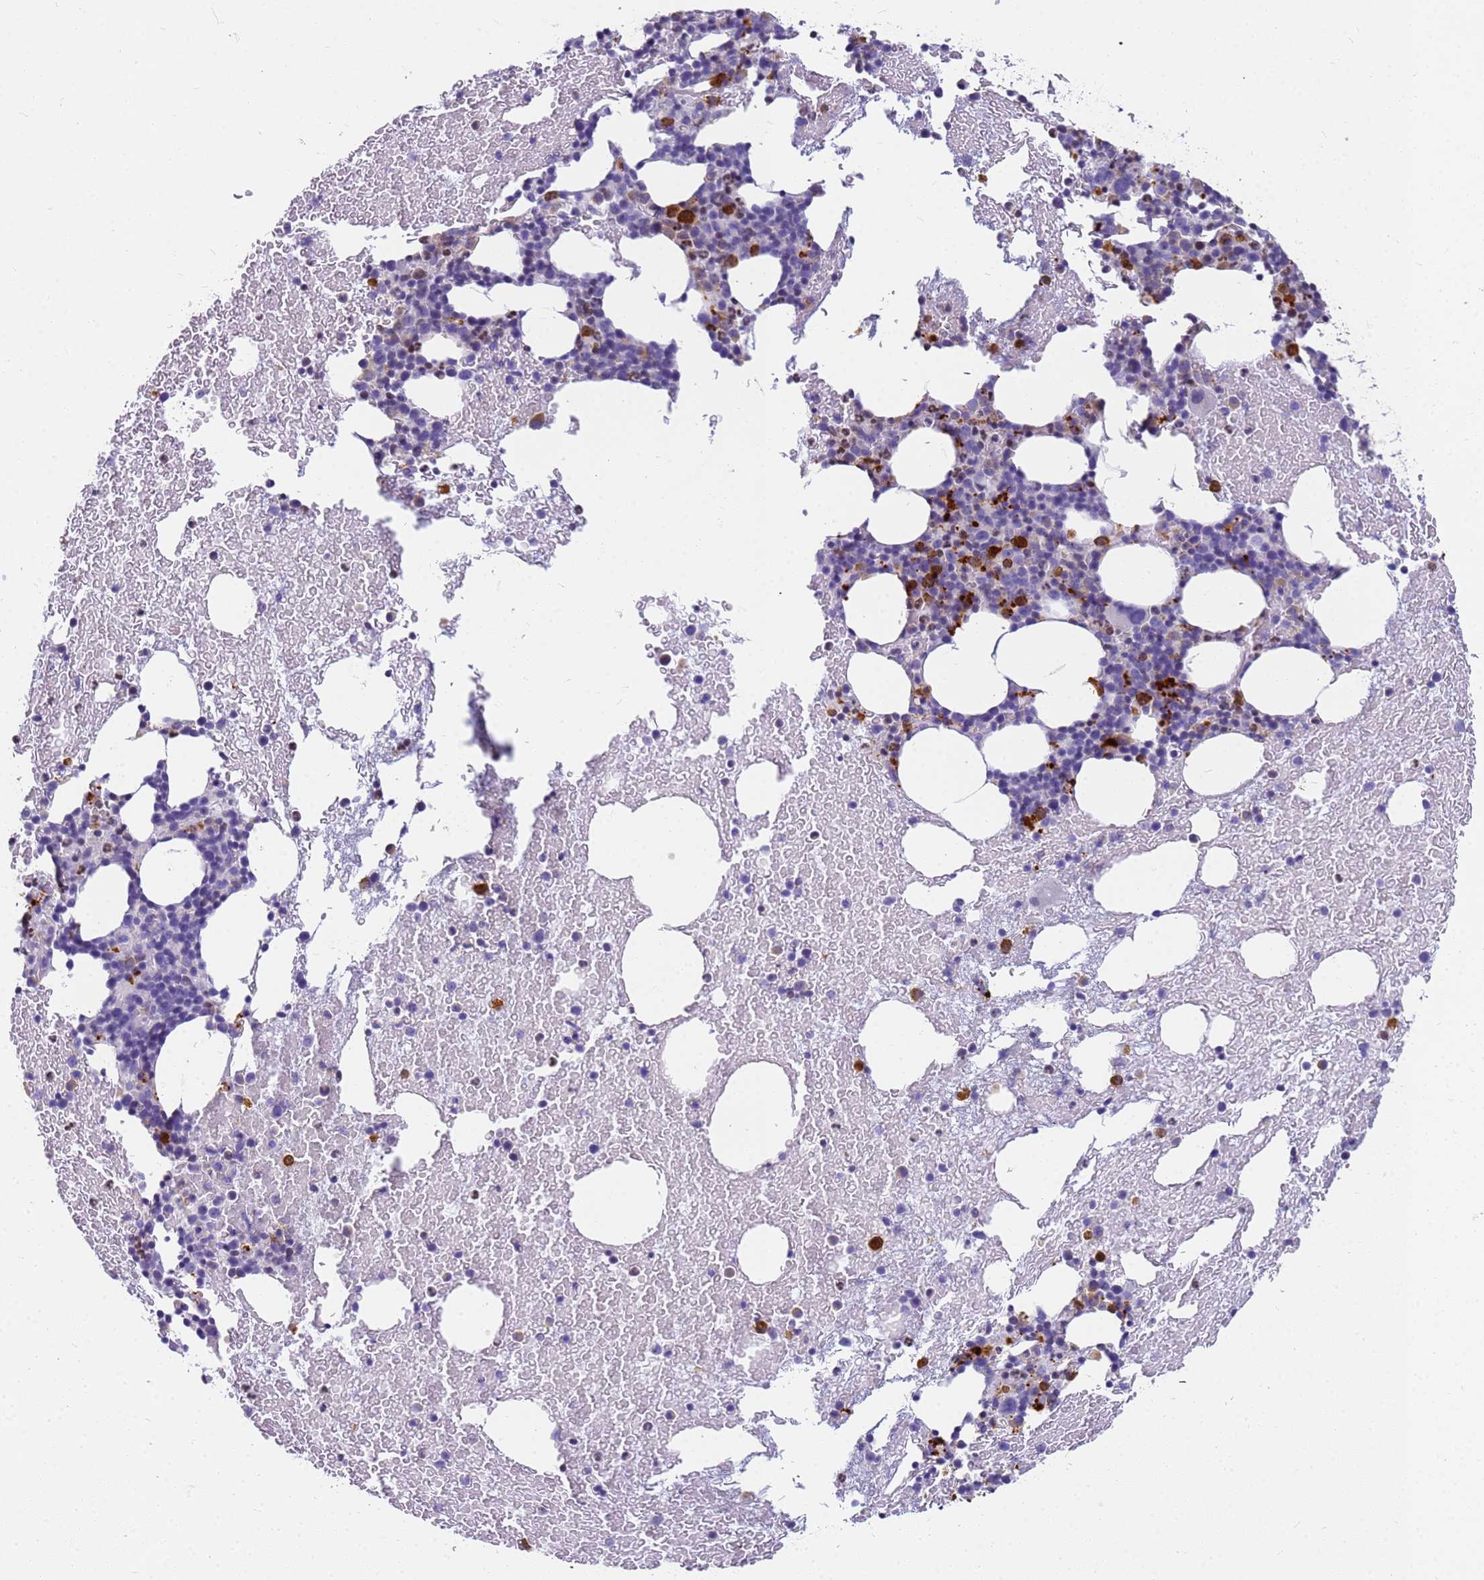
{"staining": {"intensity": "strong", "quantity": "<25%", "location": "cytoplasmic/membranous"}, "tissue": "bone marrow", "cell_type": "Hematopoietic cells", "image_type": "normal", "snomed": [{"axis": "morphology", "description": "Normal tissue, NOS"}, {"axis": "topography", "description": "Bone marrow"}], "caption": "Strong cytoplasmic/membranous positivity is appreciated in about <25% of hematopoietic cells in unremarkable bone marrow. (DAB (3,3'-diaminobenzidine) = brown stain, brightfield microscopy at high magnification).", "gene": "RNASE2", "patient": {"sex": "male", "age": 57}}